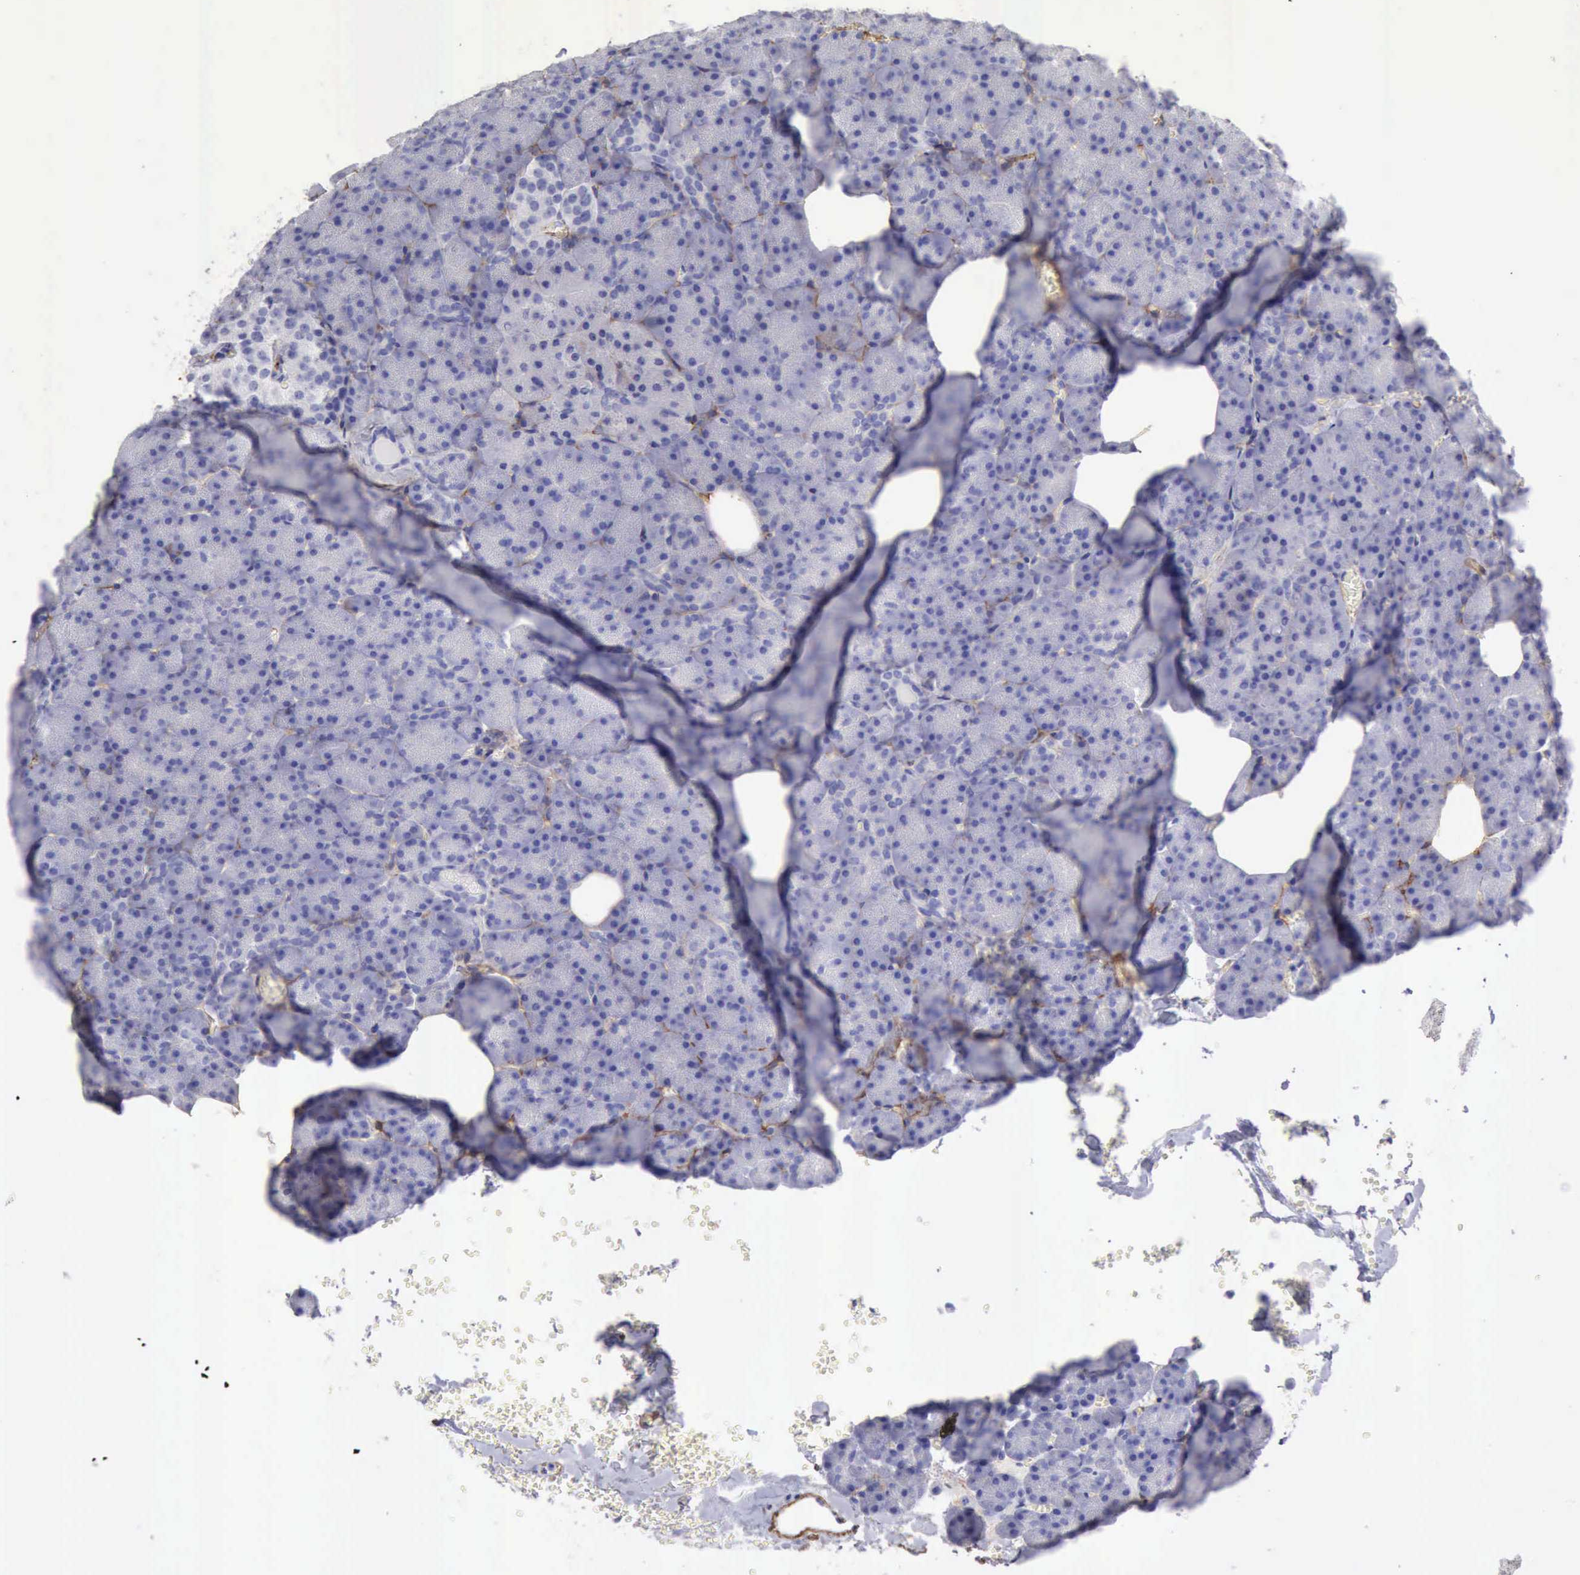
{"staining": {"intensity": "negative", "quantity": "none", "location": "none"}, "tissue": "pancreas", "cell_type": "Exocrine glandular cells", "image_type": "normal", "snomed": [{"axis": "morphology", "description": "Normal tissue, NOS"}, {"axis": "topography", "description": "Pancreas"}], "caption": "A photomicrograph of pancreas stained for a protein demonstrates no brown staining in exocrine glandular cells.", "gene": "AOC3", "patient": {"sex": "female", "age": 35}}